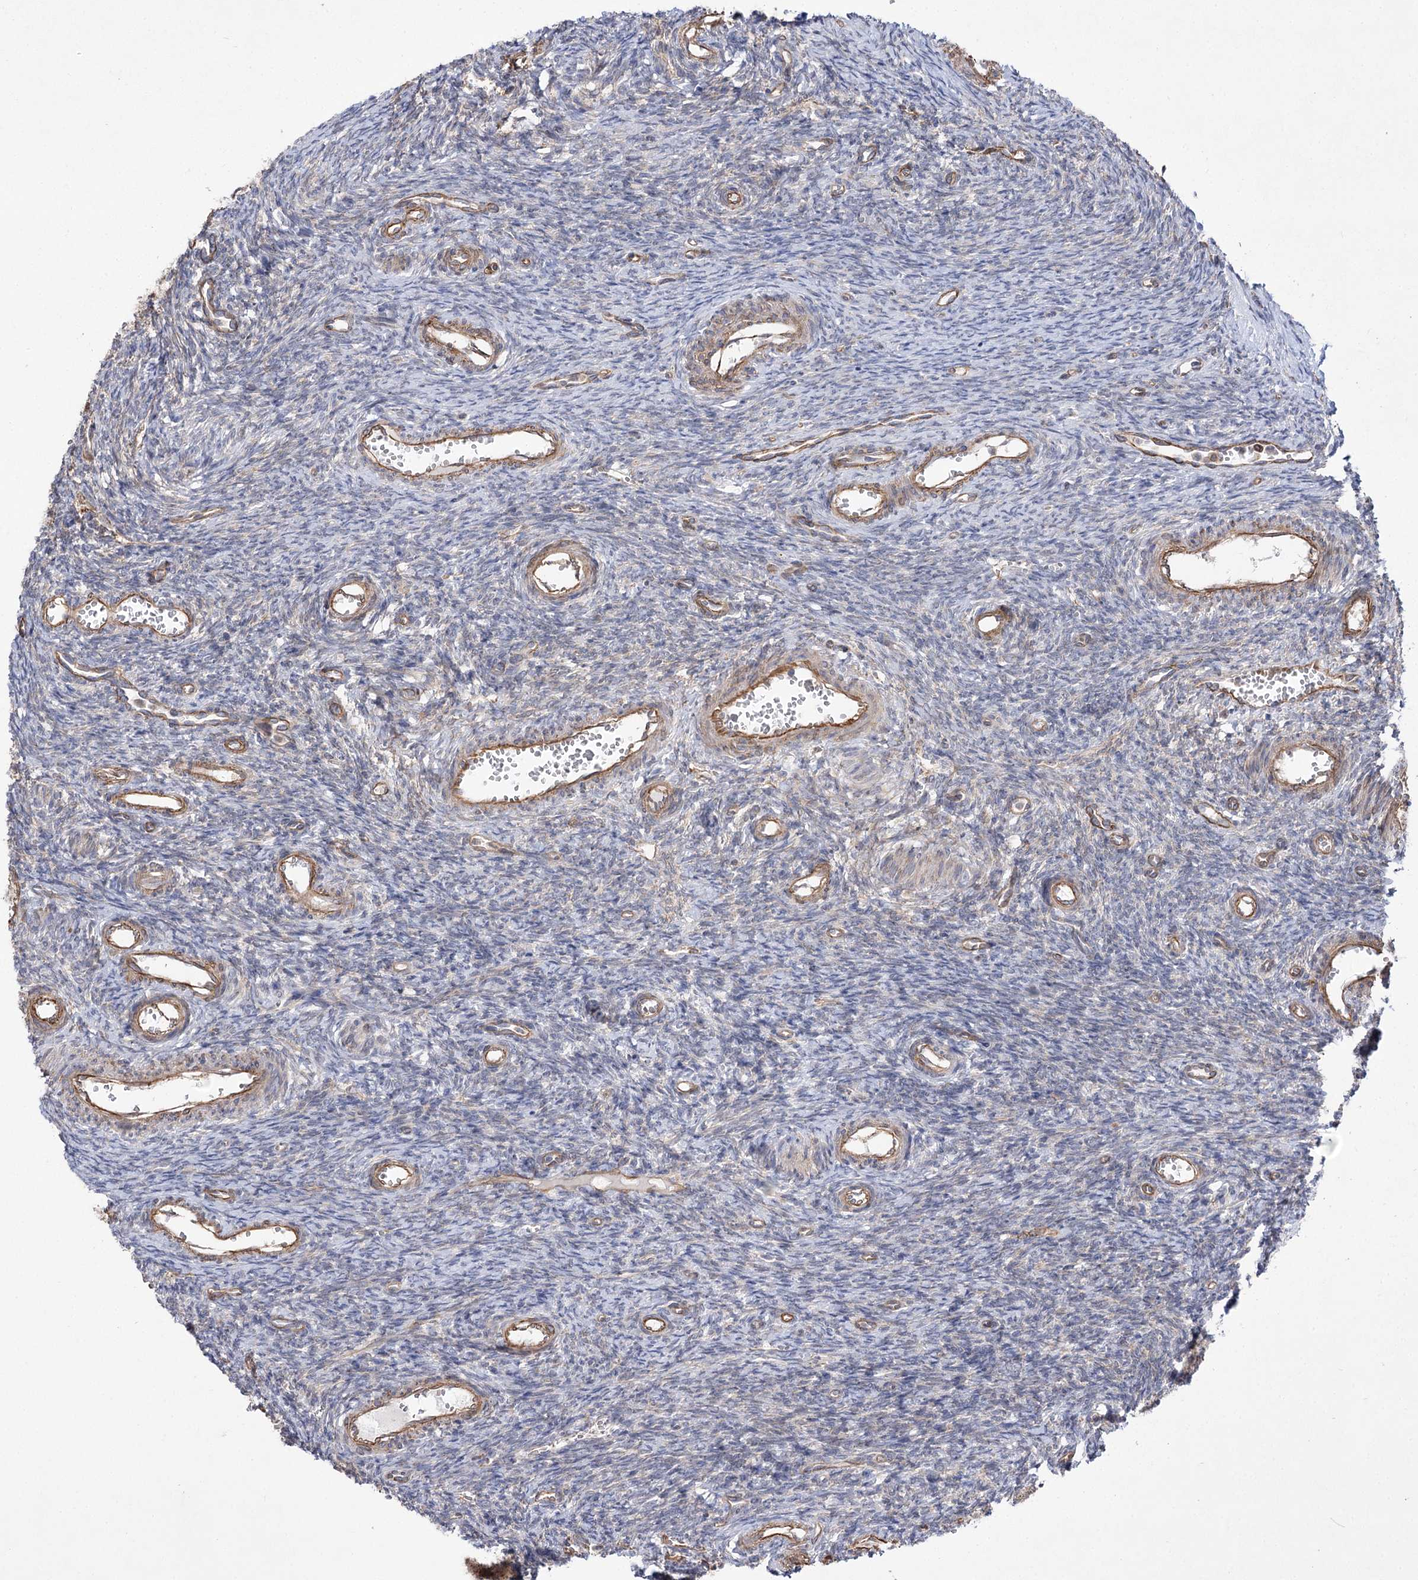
{"staining": {"intensity": "negative", "quantity": "none", "location": "none"}, "tissue": "ovary", "cell_type": "Ovarian stroma cells", "image_type": "normal", "snomed": [{"axis": "morphology", "description": "Normal tissue, NOS"}, {"axis": "topography", "description": "Ovary"}], "caption": "Immunohistochemistry photomicrograph of unremarkable ovary: ovary stained with DAB (3,3'-diaminobenzidine) reveals no significant protein positivity in ovarian stroma cells. (IHC, brightfield microscopy, high magnification).", "gene": "SH3BP5L", "patient": {"sex": "female", "age": 39}}